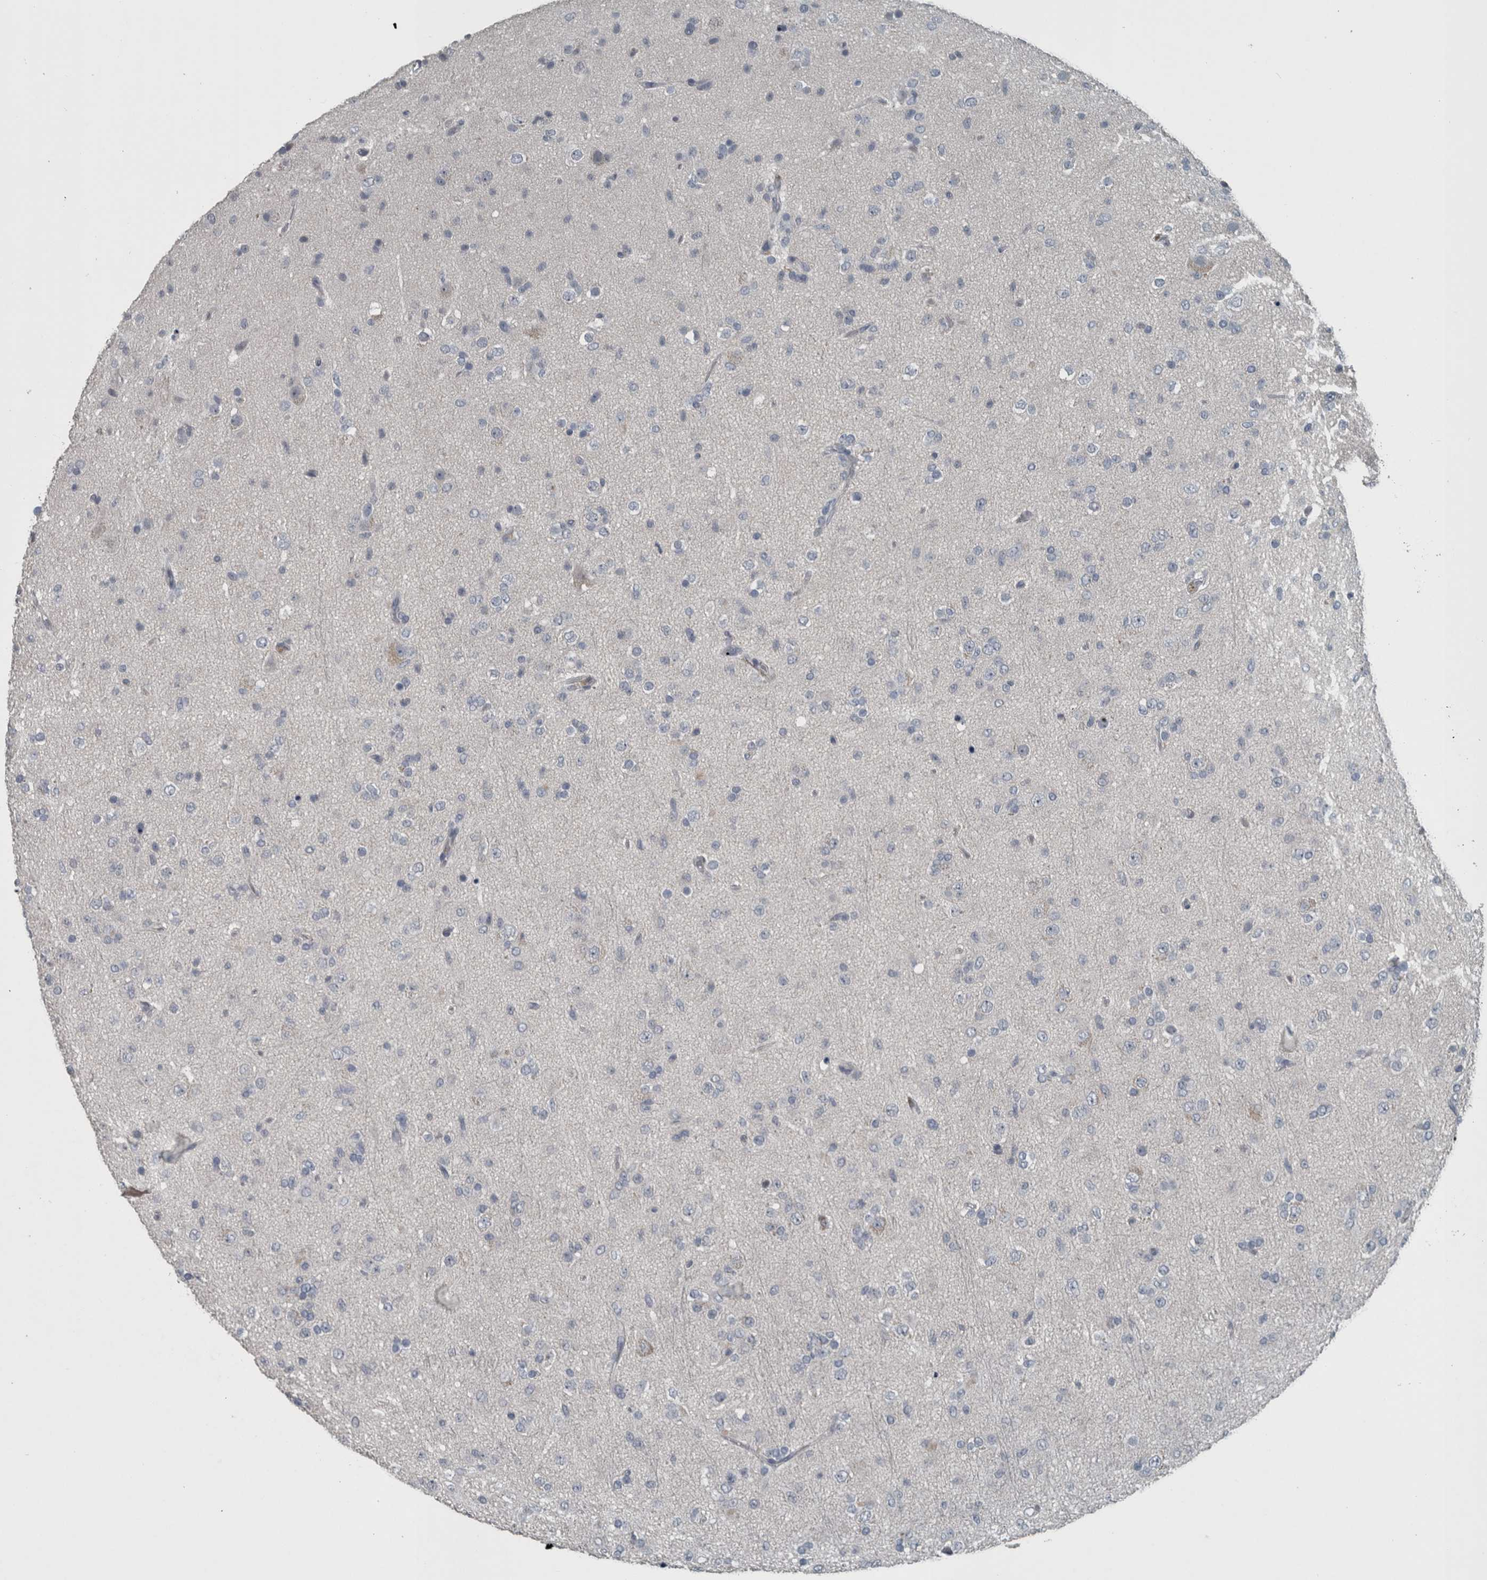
{"staining": {"intensity": "negative", "quantity": "none", "location": "none"}, "tissue": "glioma", "cell_type": "Tumor cells", "image_type": "cancer", "snomed": [{"axis": "morphology", "description": "Glioma, malignant, Low grade"}, {"axis": "topography", "description": "Brain"}], "caption": "There is no significant expression in tumor cells of glioma.", "gene": "KRT20", "patient": {"sex": "male", "age": 65}}